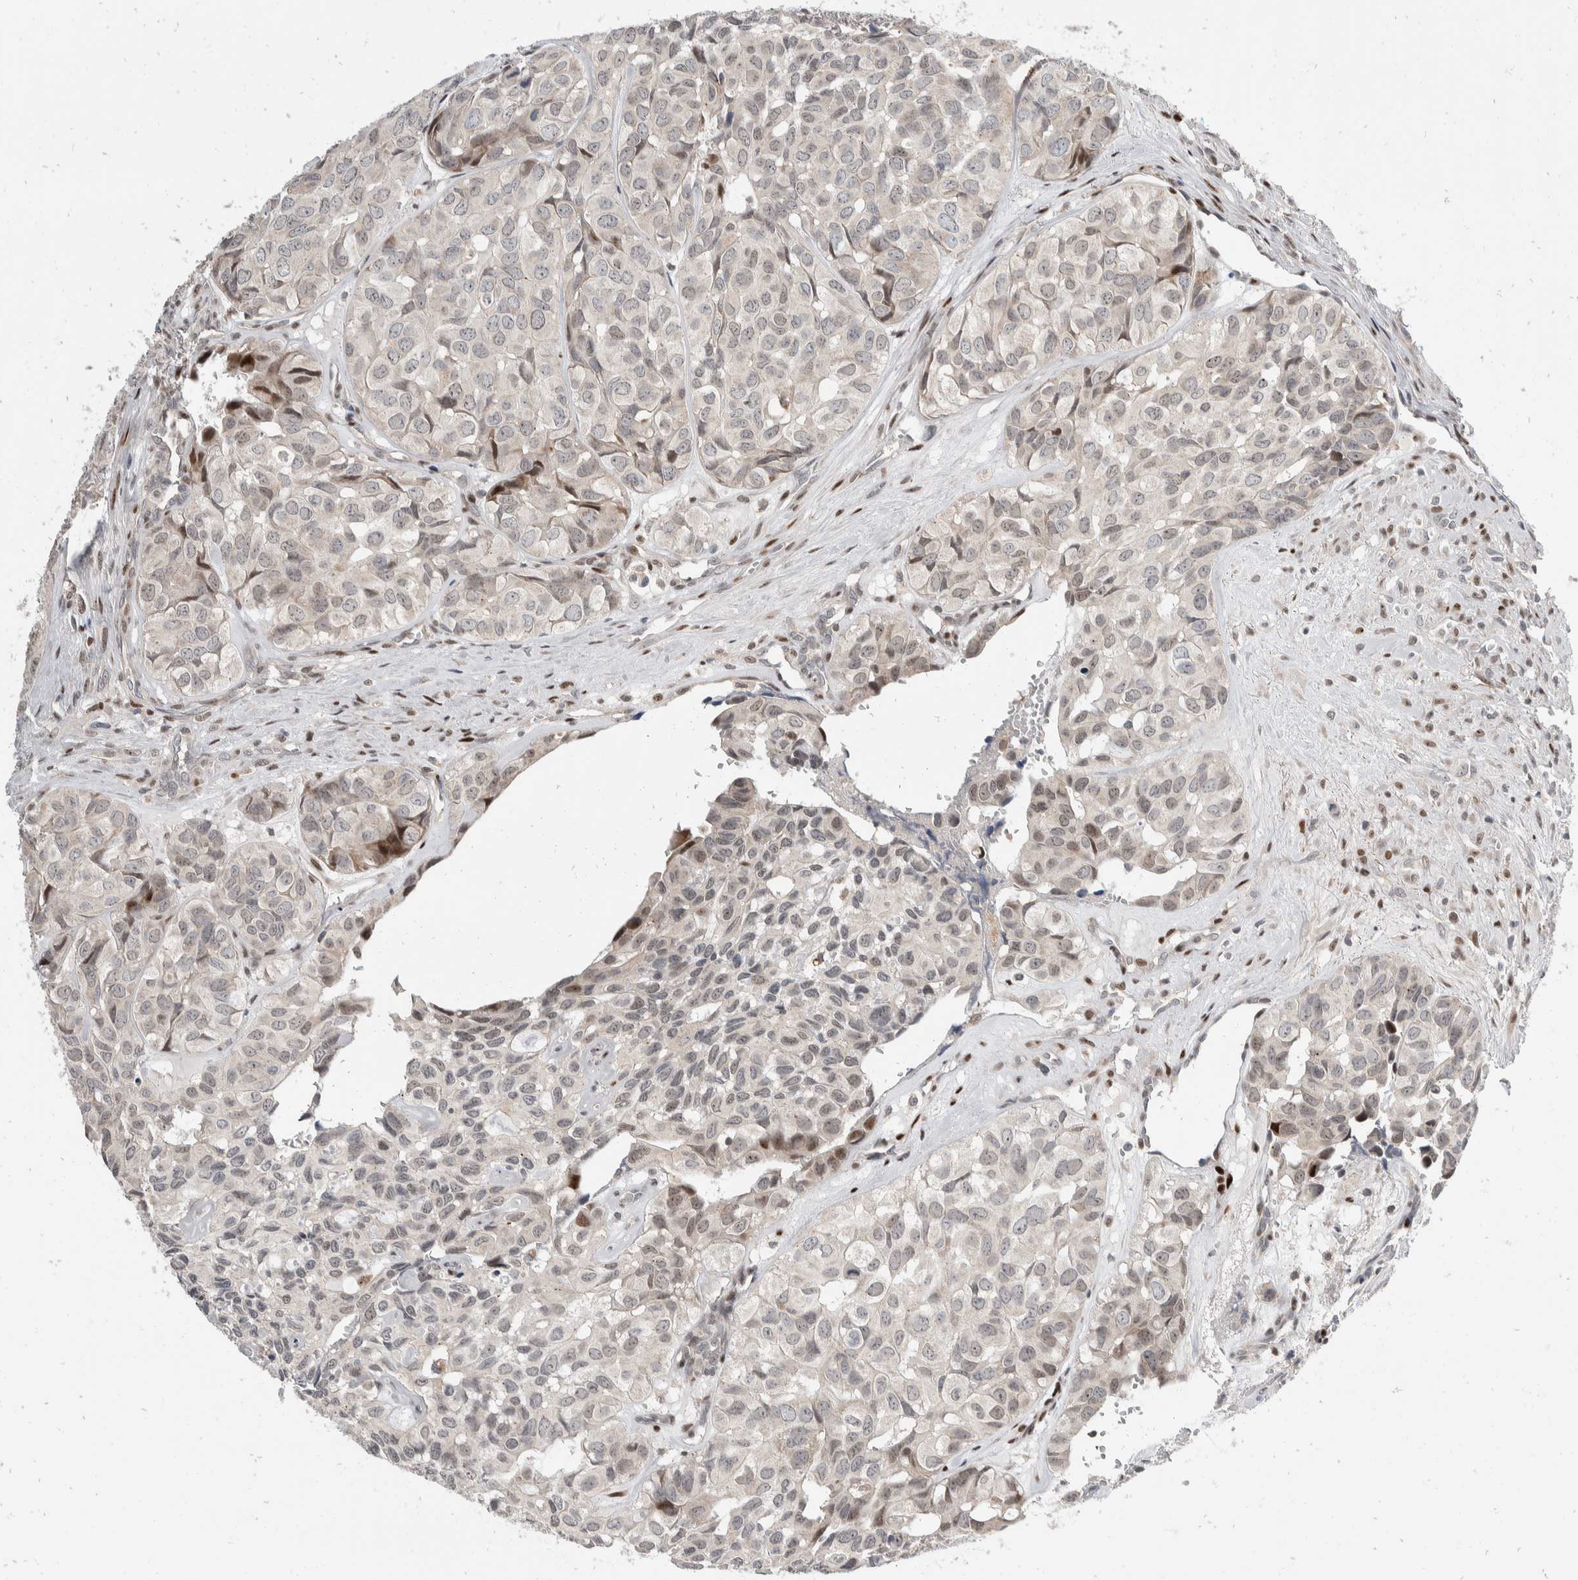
{"staining": {"intensity": "weak", "quantity": "<25%", "location": "nuclear"}, "tissue": "head and neck cancer", "cell_type": "Tumor cells", "image_type": "cancer", "snomed": [{"axis": "morphology", "description": "Adenocarcinoma, NOS"}, {"axis": "topography", "description": "Salivary gland, NOS"}, {"axis": "topography", "description": "Head-Neck"}], "caption": "An immunohistochemistry histopathology image of adenocarcinoma (head and neck) is shown. There is no staining in tumor cells of adenocarcinoma (head and neck).", "gene": "ZNF703", "patient": {"sex": "female", "age": 76}}